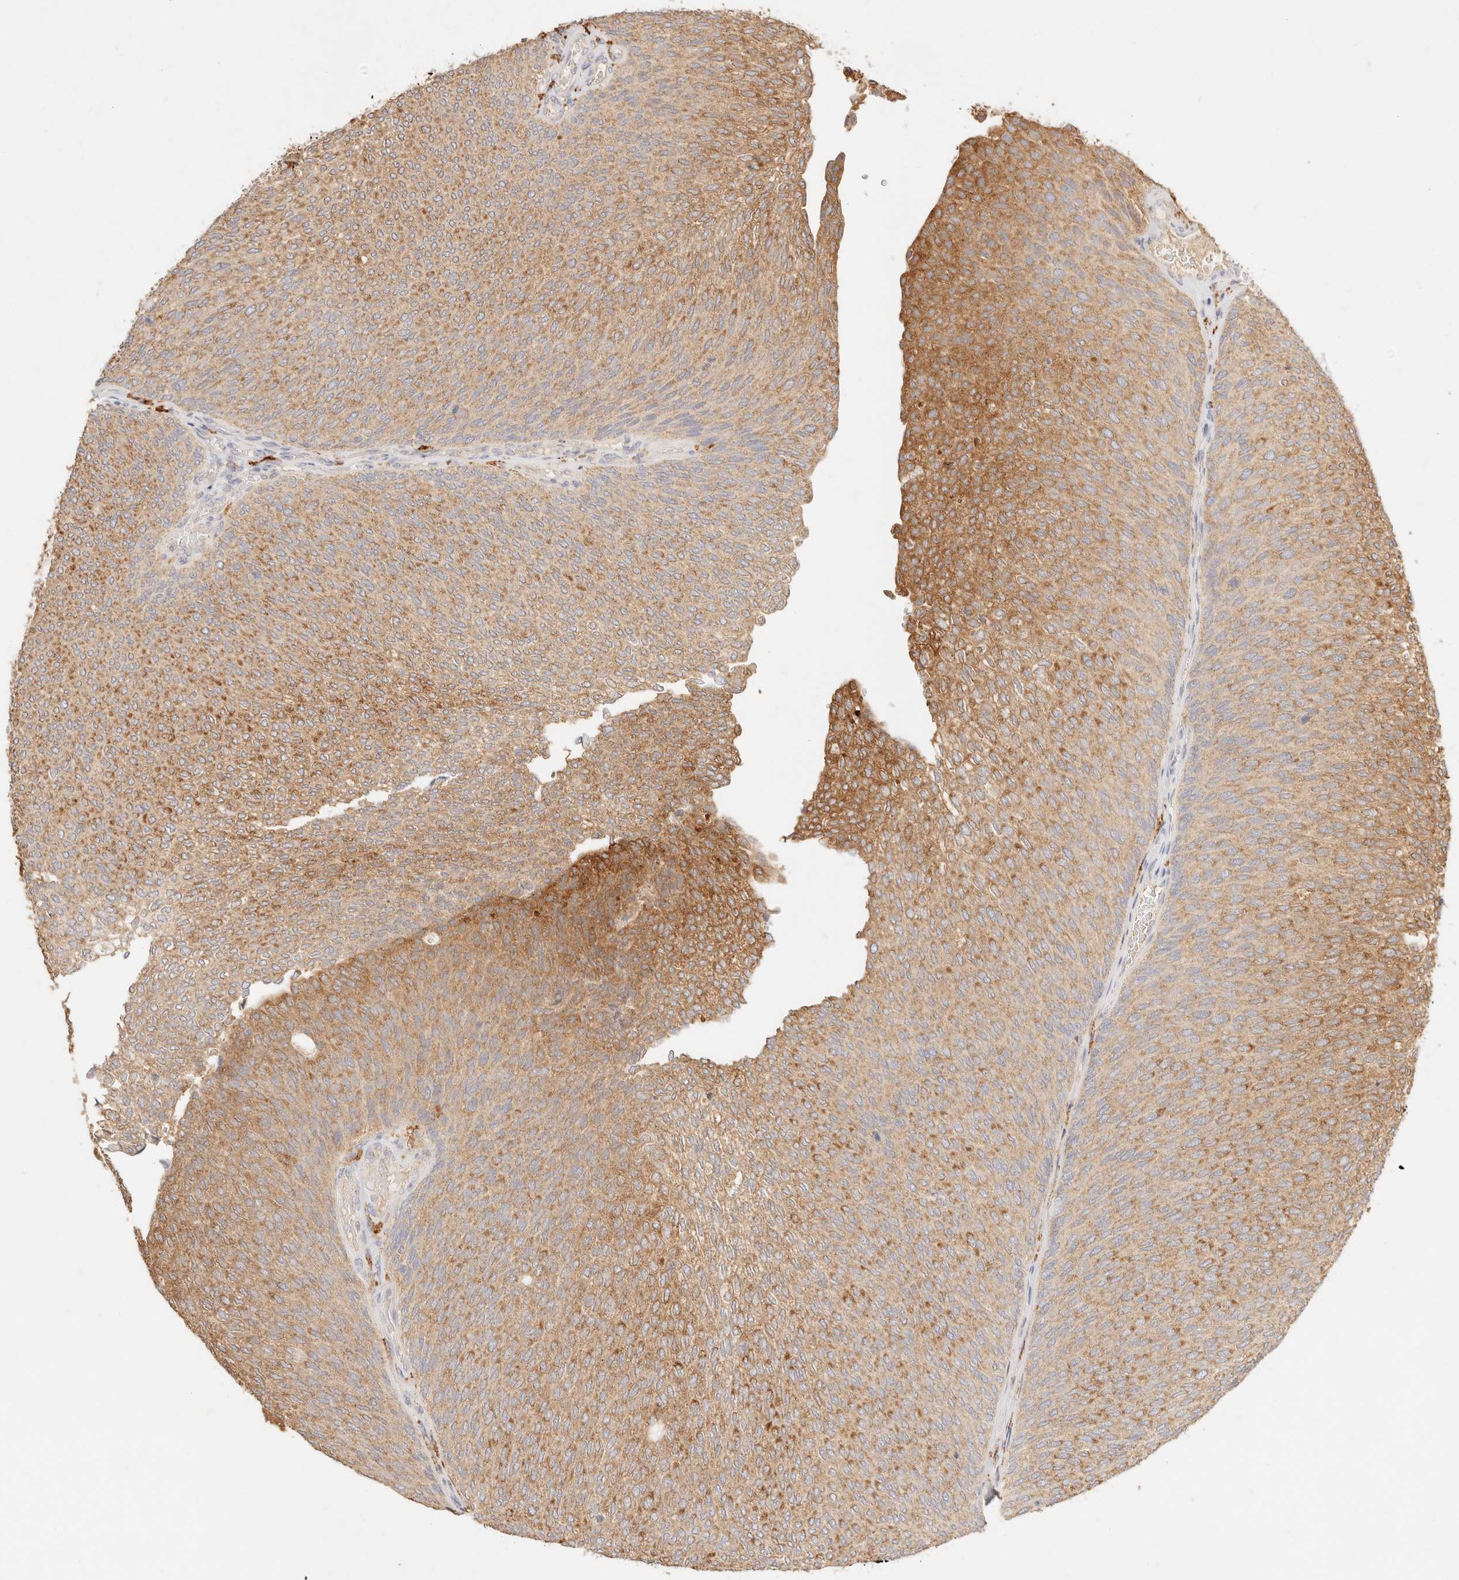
{"staining": {"intensity": "strong", "quantity": ">75%", "location": "cytoplasmic/membranous"}, "tissue": "urothelial cancer", "cell_type": "Tumor cells", "image_type": "cancer", "snomed": [{"axis": "morphology", "description": "Urothelial carcinoma, Low grade"}, {"axis": "topography", "description": "Urinary bladder"}], "caption": "Strong cytoplasmic/membranous staining for a protein is appreciated in approximately >75% of tumor cells of urothelial carcinoma (low-grade) using immunohistochemistry (IHC).", "gene": "HK2", "patient": {"sex": "female", "age": 79}}